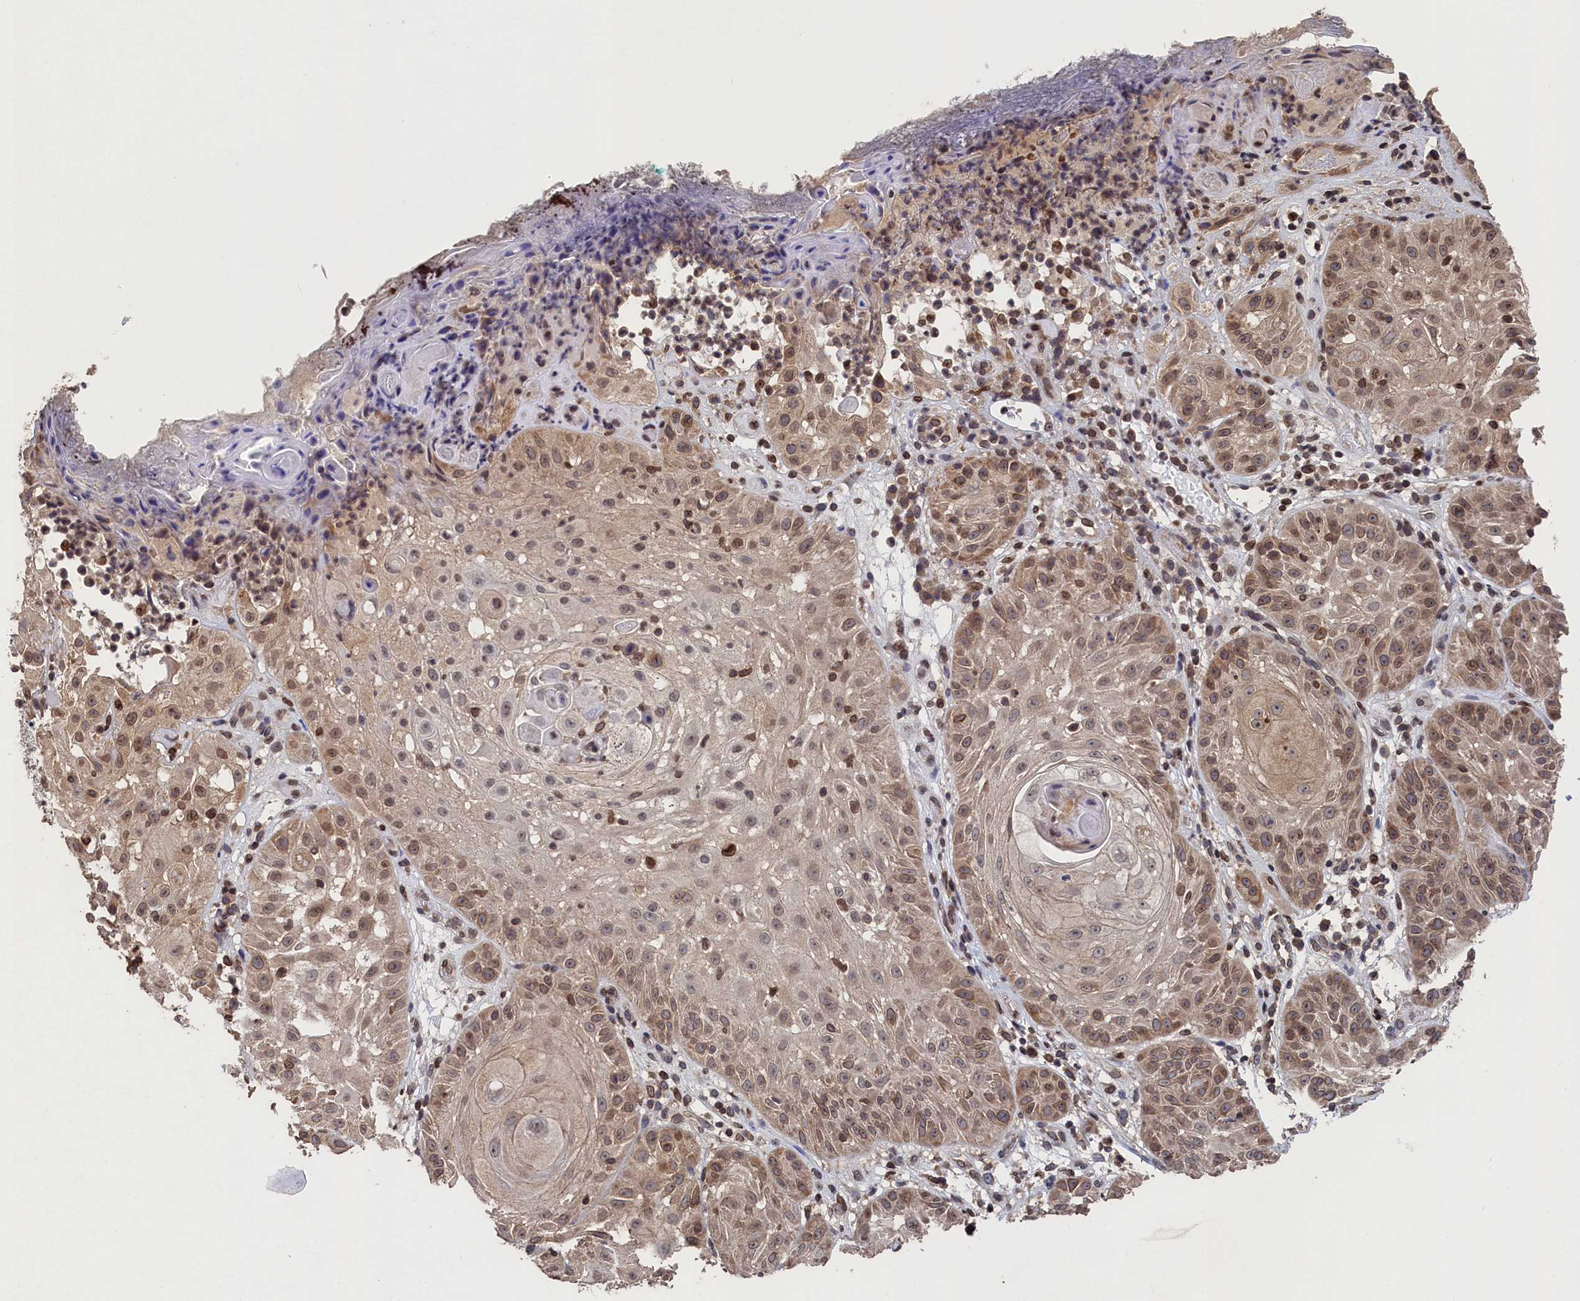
{"staining": {"intensity": "moderate", "quantity": ">75%", "location": "cytoplasmic/membranous,nuclear"}, "tissue": "skin cancer", "cell_type": "Tumor cells", "image_type": "cancer", "snomed": [{"axis": "morphology", "description": "Normal tissue, NOS"}, {"axis": "morphology", "description": "Basal cell carcinoma"}, {"axis": "topography", "description": "Skin"}], "caption": "This is a photomicrograph of immunohistochemistry (IHC) staining of basal cell carcinoma (skin), which shows moderate expression in the cytoplasmic/membranous and nuclear of tumor cells.", "gene": "ANKEF1", "patient": {"sex": "male", "age": 93}}